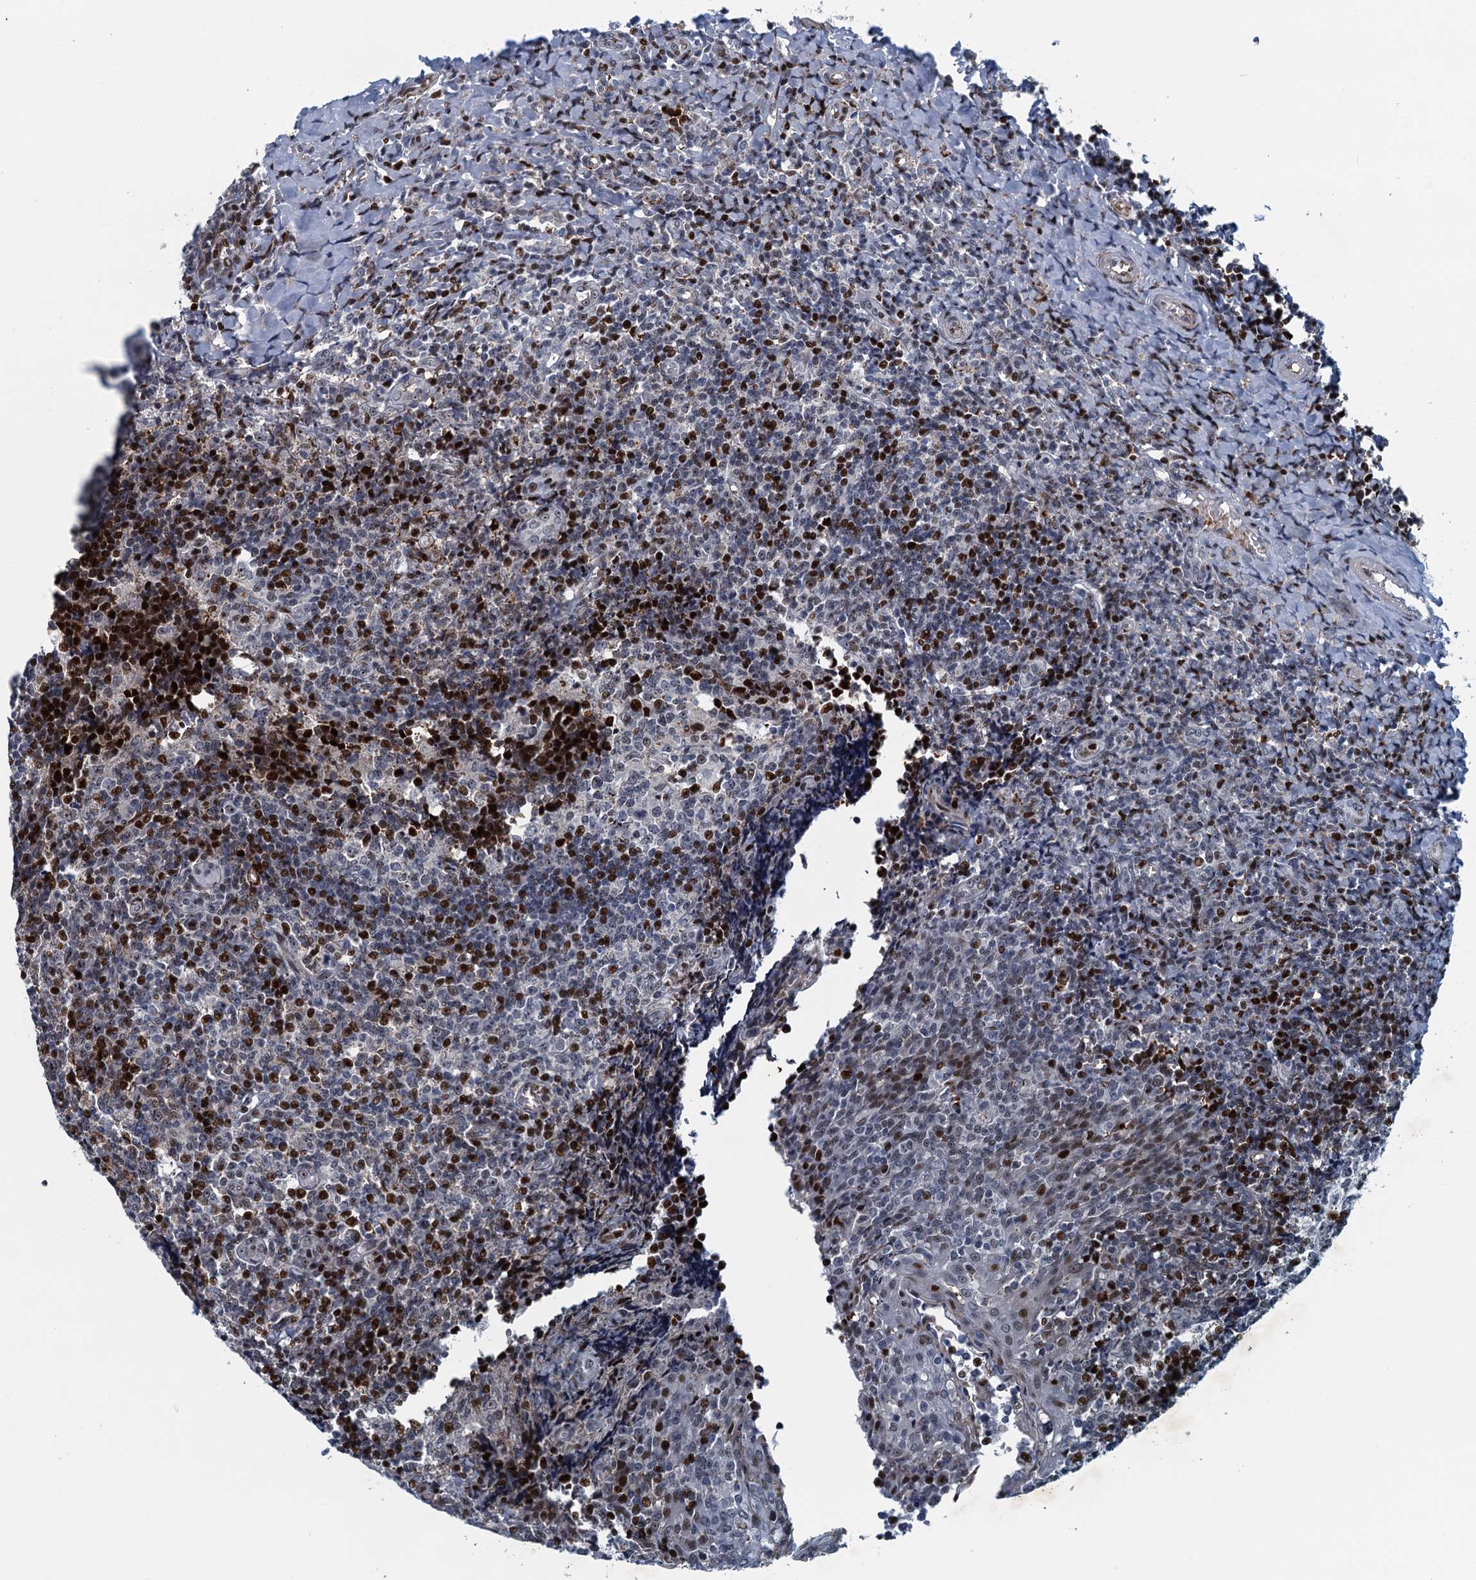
{"staining": {"intensity": "strong", "quantity": "<25%", "location": "nuclear"}, "tissue": "tonsil", "cell_type": "Germinal center cells", "image_type": "normal", "snomed": [{"axis": "morphology", "description": "Normal tissue, NOS"}, {"axis": "topography", "description": "Tonsil"}], "caption": "A micrograph of tonsil stained for a protein exhibits strong nuclear brown staining in germinal center cells. Using DAB (brown) and hematoxylin (blue) stains, captured at high magnification using brightfield microscopy.", "gene": "ANKRD13D", "patient": {"sex": "female", "age": 19}}